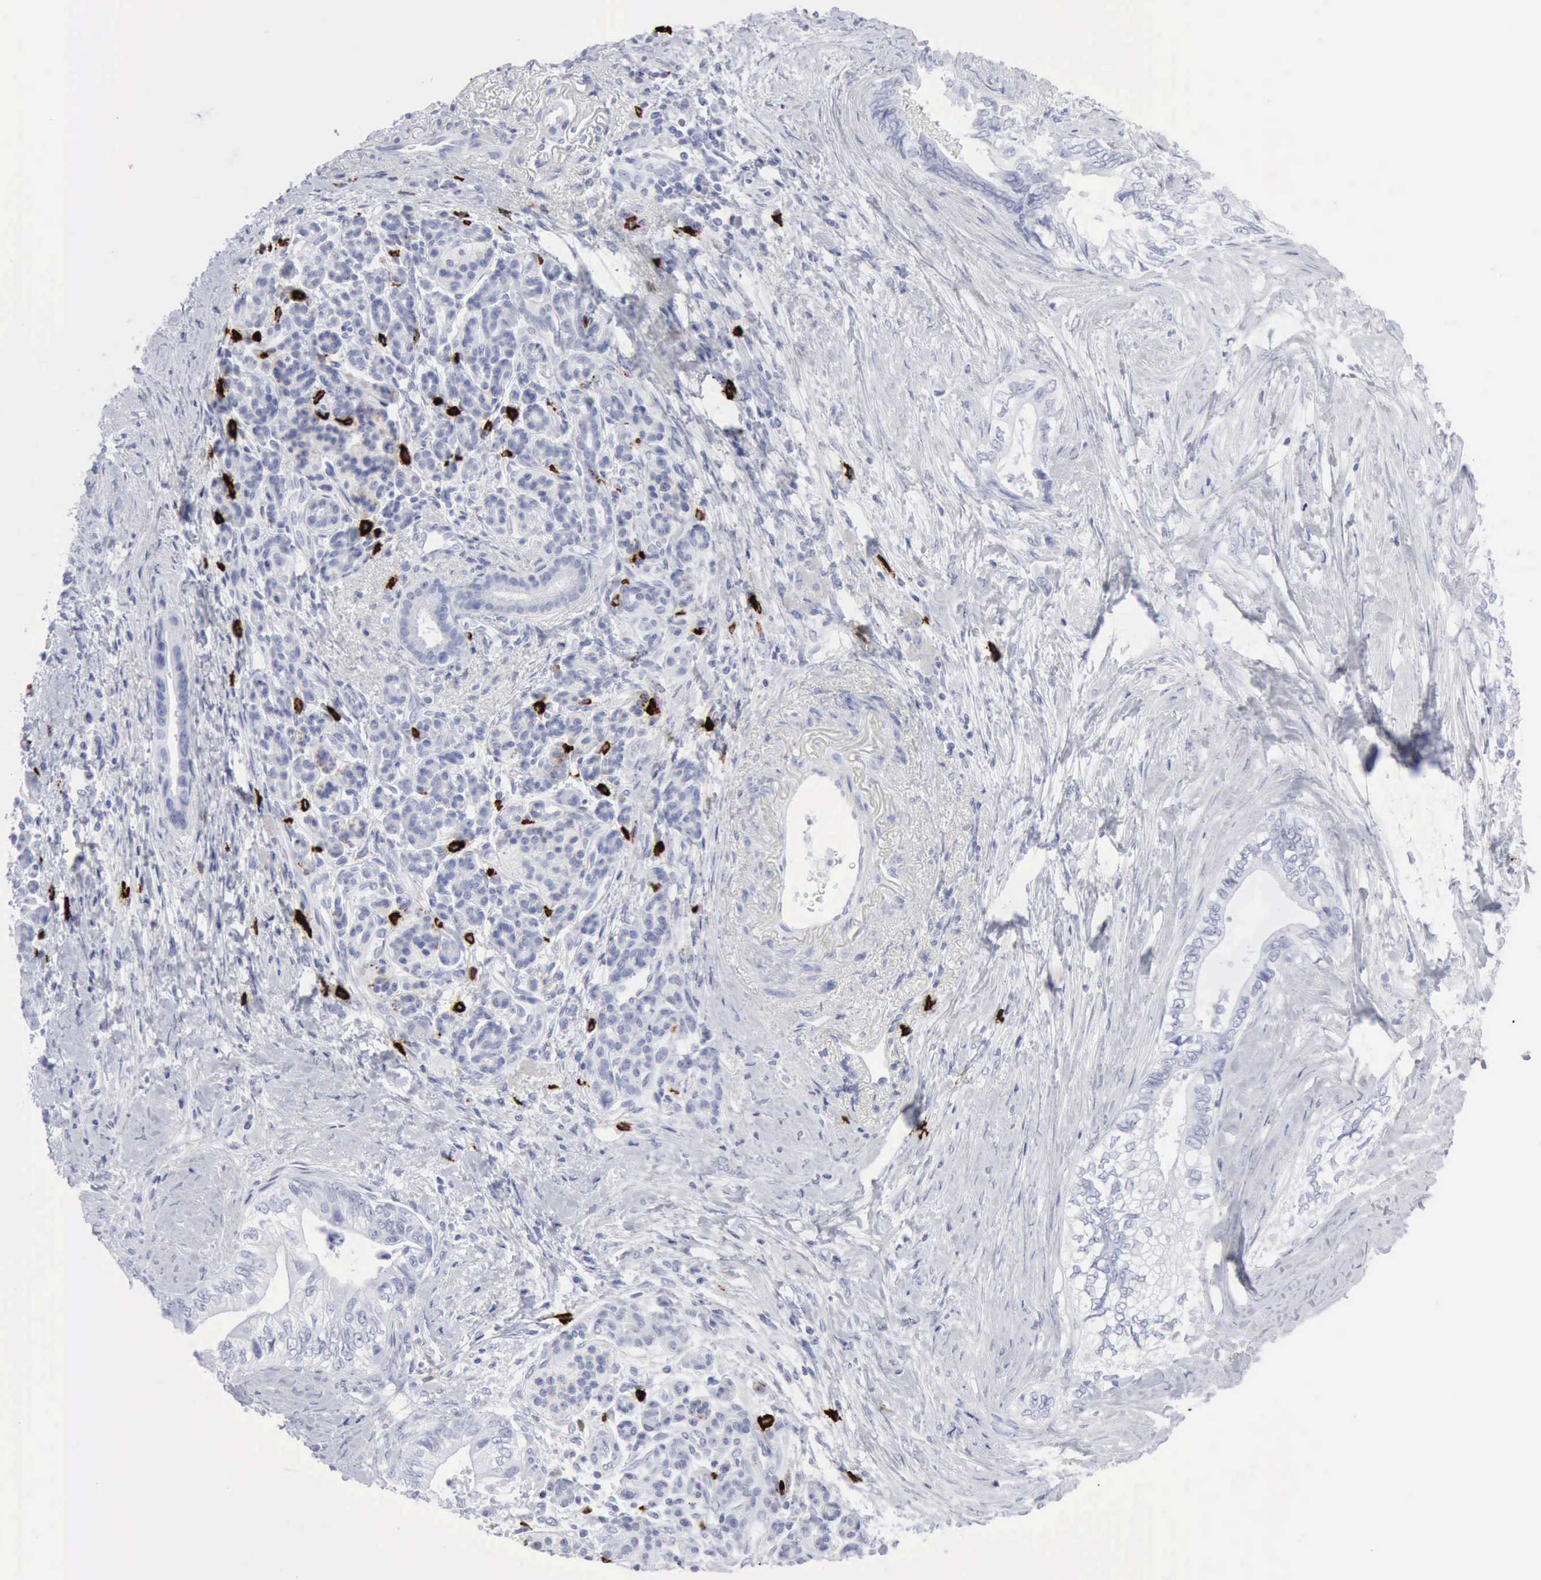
{"staining": {"intensity": "negative", "quantity": "none", "location": "none"}, "tissue": "pancreatic cancer", "cell_type": "Tumor cells", "image_type": "cancer", "snomed": [{"axis": "morphology", "description": "Adenocarcinoma, NOS"}, {"axis": "topography", "description": "Pancreas"}], "caption": "Human pancreatic cancer (adenocarcinoma) stained for a protein using immunohistochemistry displays no positivity in tumor cells.", "gene": "CMA1", "patient": {"sex": "female", "age": 66}}